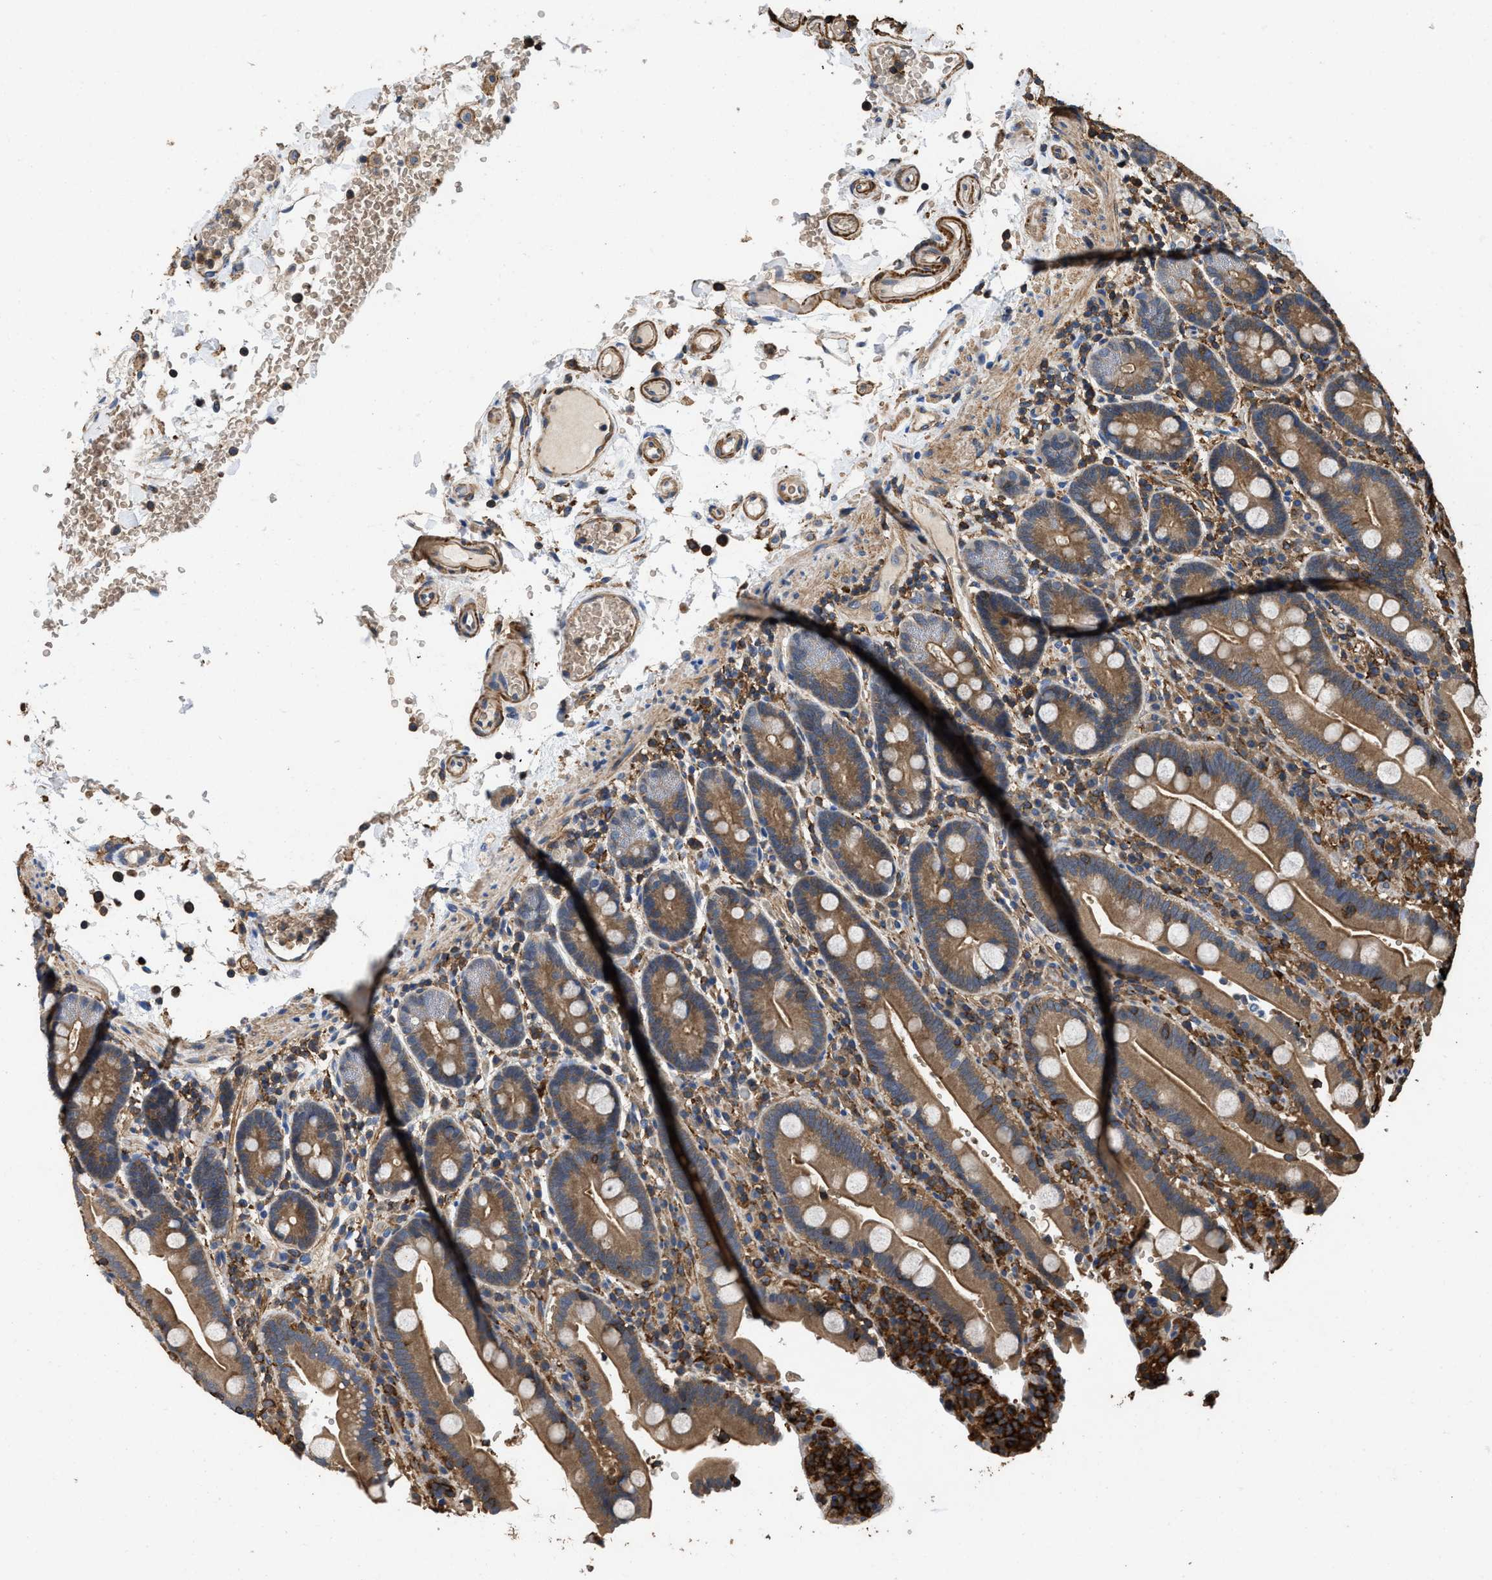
{"staining": {"intensity": "moderate", "quantity": ">75%", "location": "cytoplasmic/membranous"}, "tissue": "duodenum", "cell_type": "Glandular cells", "image_type": "normal", "snomed": [{"axis": "morphology", "description": "Normal tissue, NOS"}, {"axis": "topography", "description": "Small intestine, NOS"}], "caption": "Normal duodenum exhibits moderate cytoplasmic/membranous positivity in approximately >75% of glandular cells, visualized by immunohistochemistry. Immunohistochemistry stains the protein of interest in brown and the nuclei are stained blue.", "gene": "LINGO2", "patient": {"sex": "female", "age": 71}}